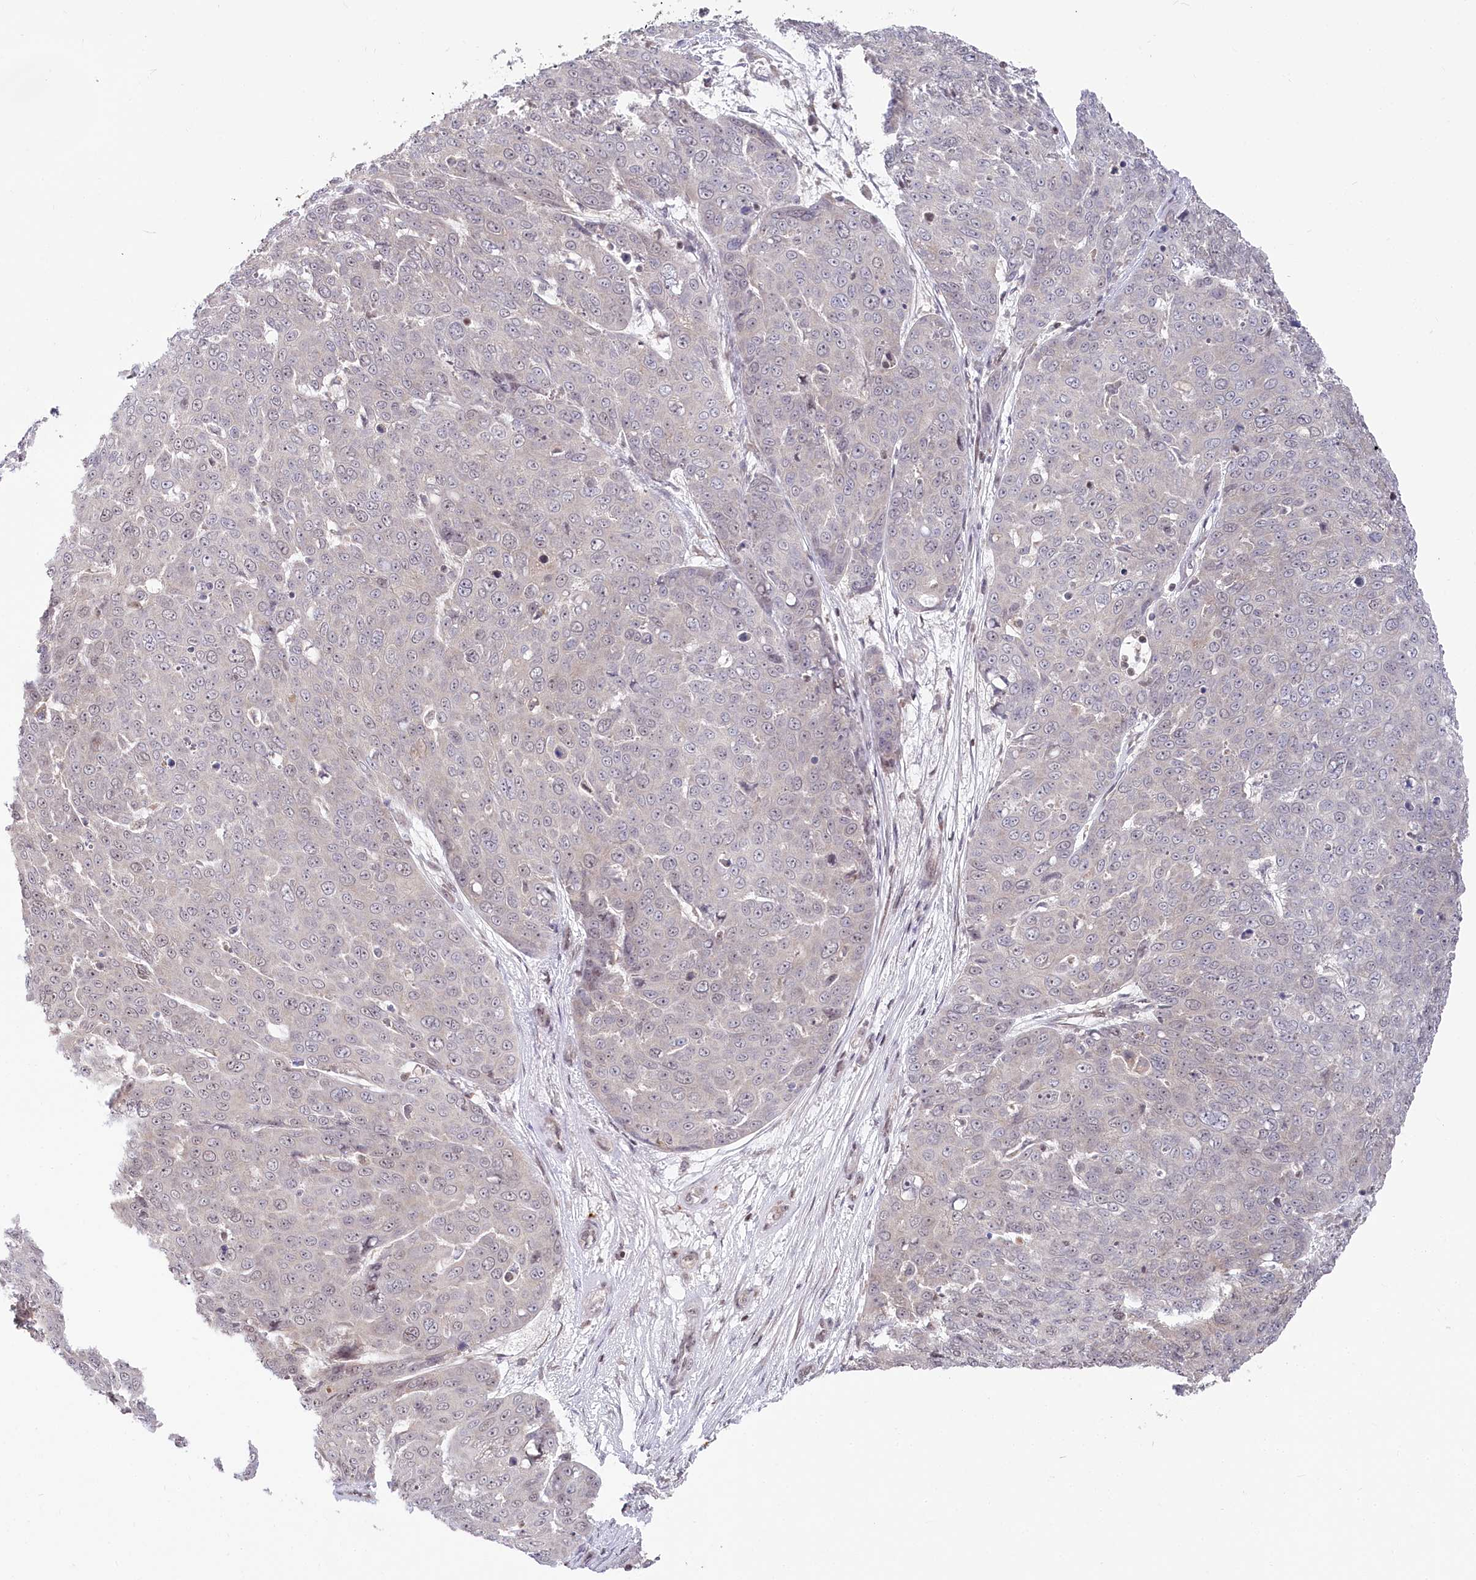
{"staining": {"intensity": "negative", "quantity": "none", "location": "none"}, "tissue": "skin cancer", "cell_type": "Tumor cells", "image_type": "cancer", "snomed": [{"axis": "morphology", "description": "Squamous cell carcinoma, NOS"}, {"axis": "topography", "description": "Skin"}], "caption": "An image of human skin squamous cell carcinoma is negative for staining in tumor cells.", "gene": "CGGBP1", "patient": {"sex": "male", "age": 71}}